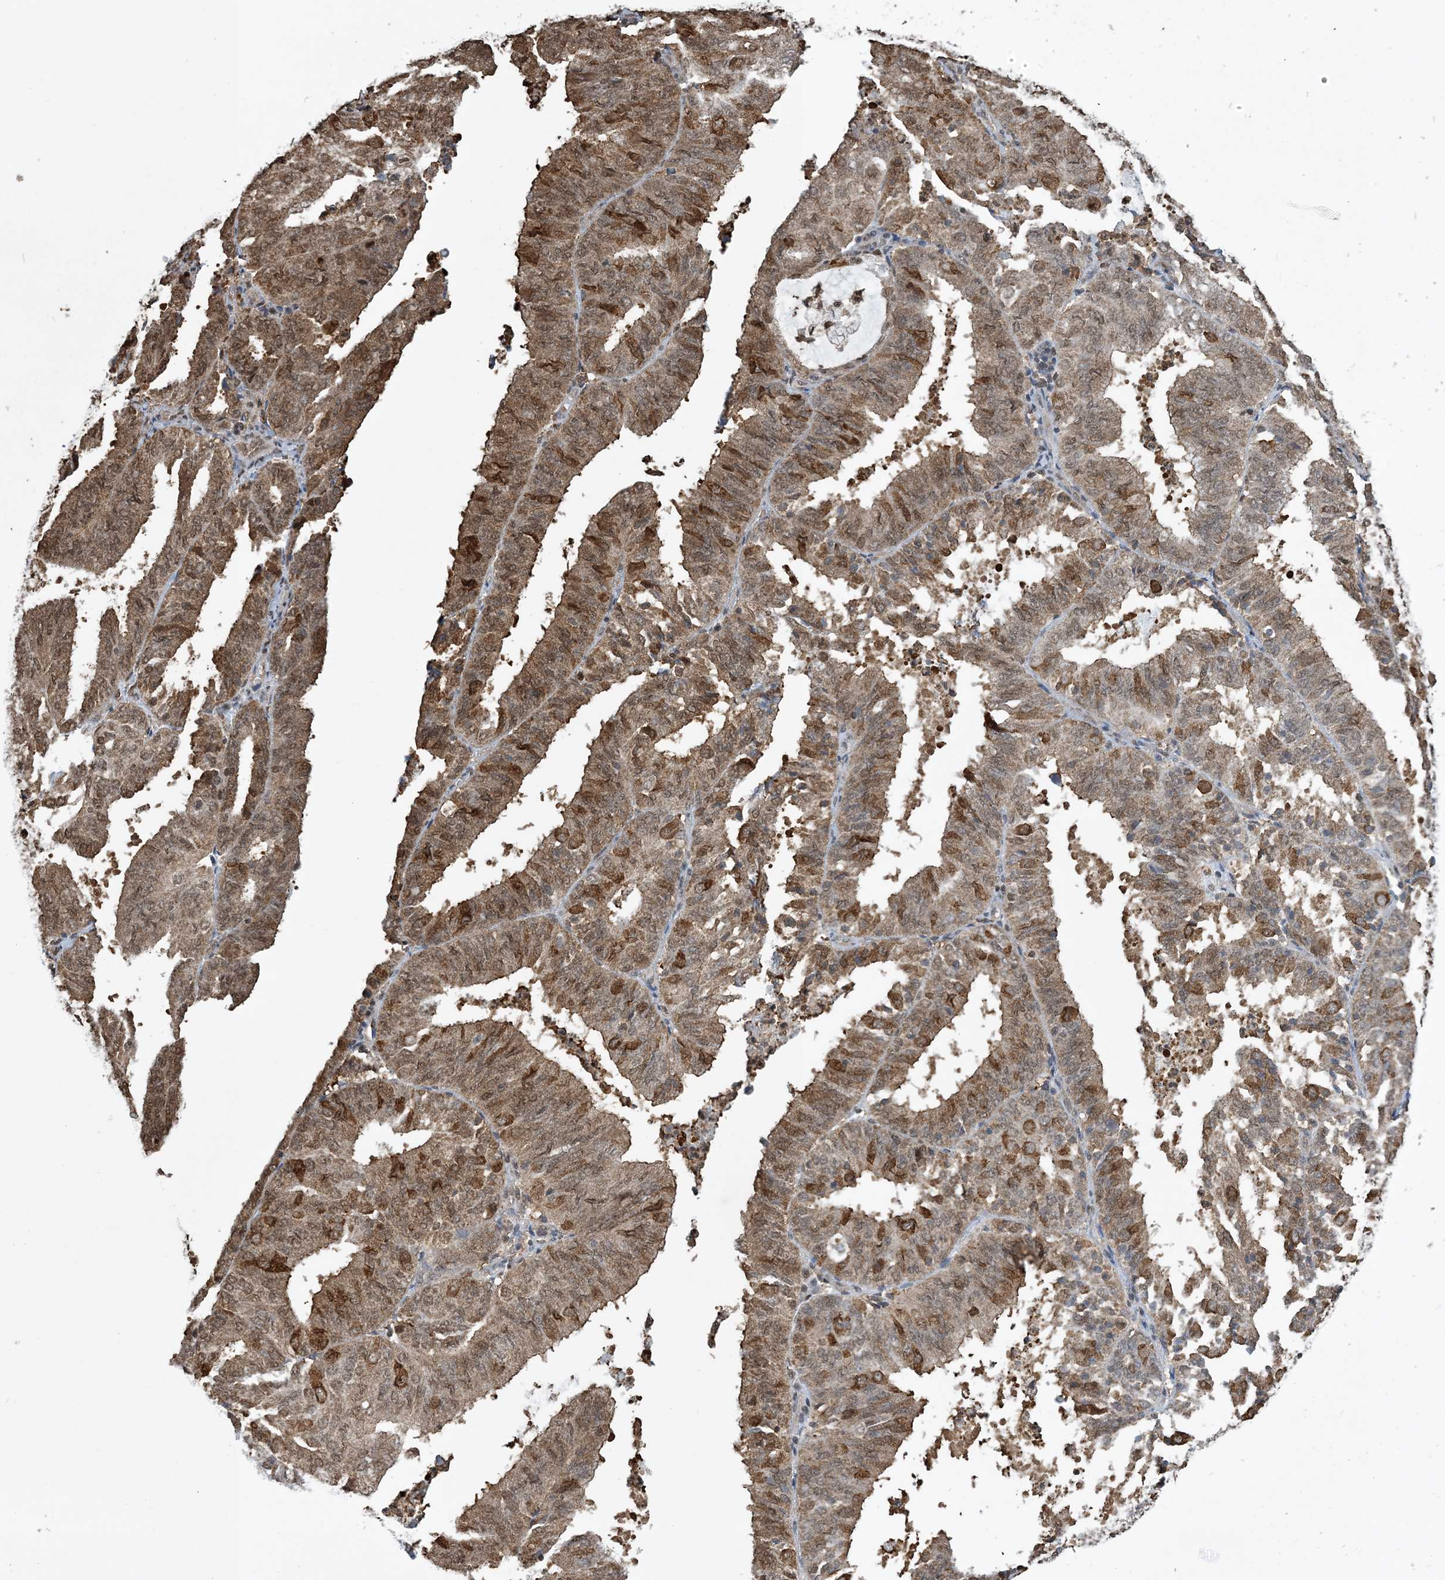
{"staining": {"intensity": "moderate", "quantity": ">75%", "location": "cytoplasmic/membranous,nuclear"}, "tissue": "endometrial cancer", "cell_type": "Tumor cells", "image_type": "cancer", "snomed": [{"axis": "morphology", "description": "Adenocarcinoma, NOS"}, {"axis": "topography", "description": "Uterus"}], "caption": "The micrograph shows immunohistochemical staining of endometrial adenocarcinoma. There is moderate cytoplasmic/membranous and nuclear positivity is identified in about >75% of tumor cells. Immunohistochemistry (ihc) stains the protein in brown and the nuclei are stained blue.", "gene": "HSPA1A", "patient": {"sex": "female", "age": 60}}